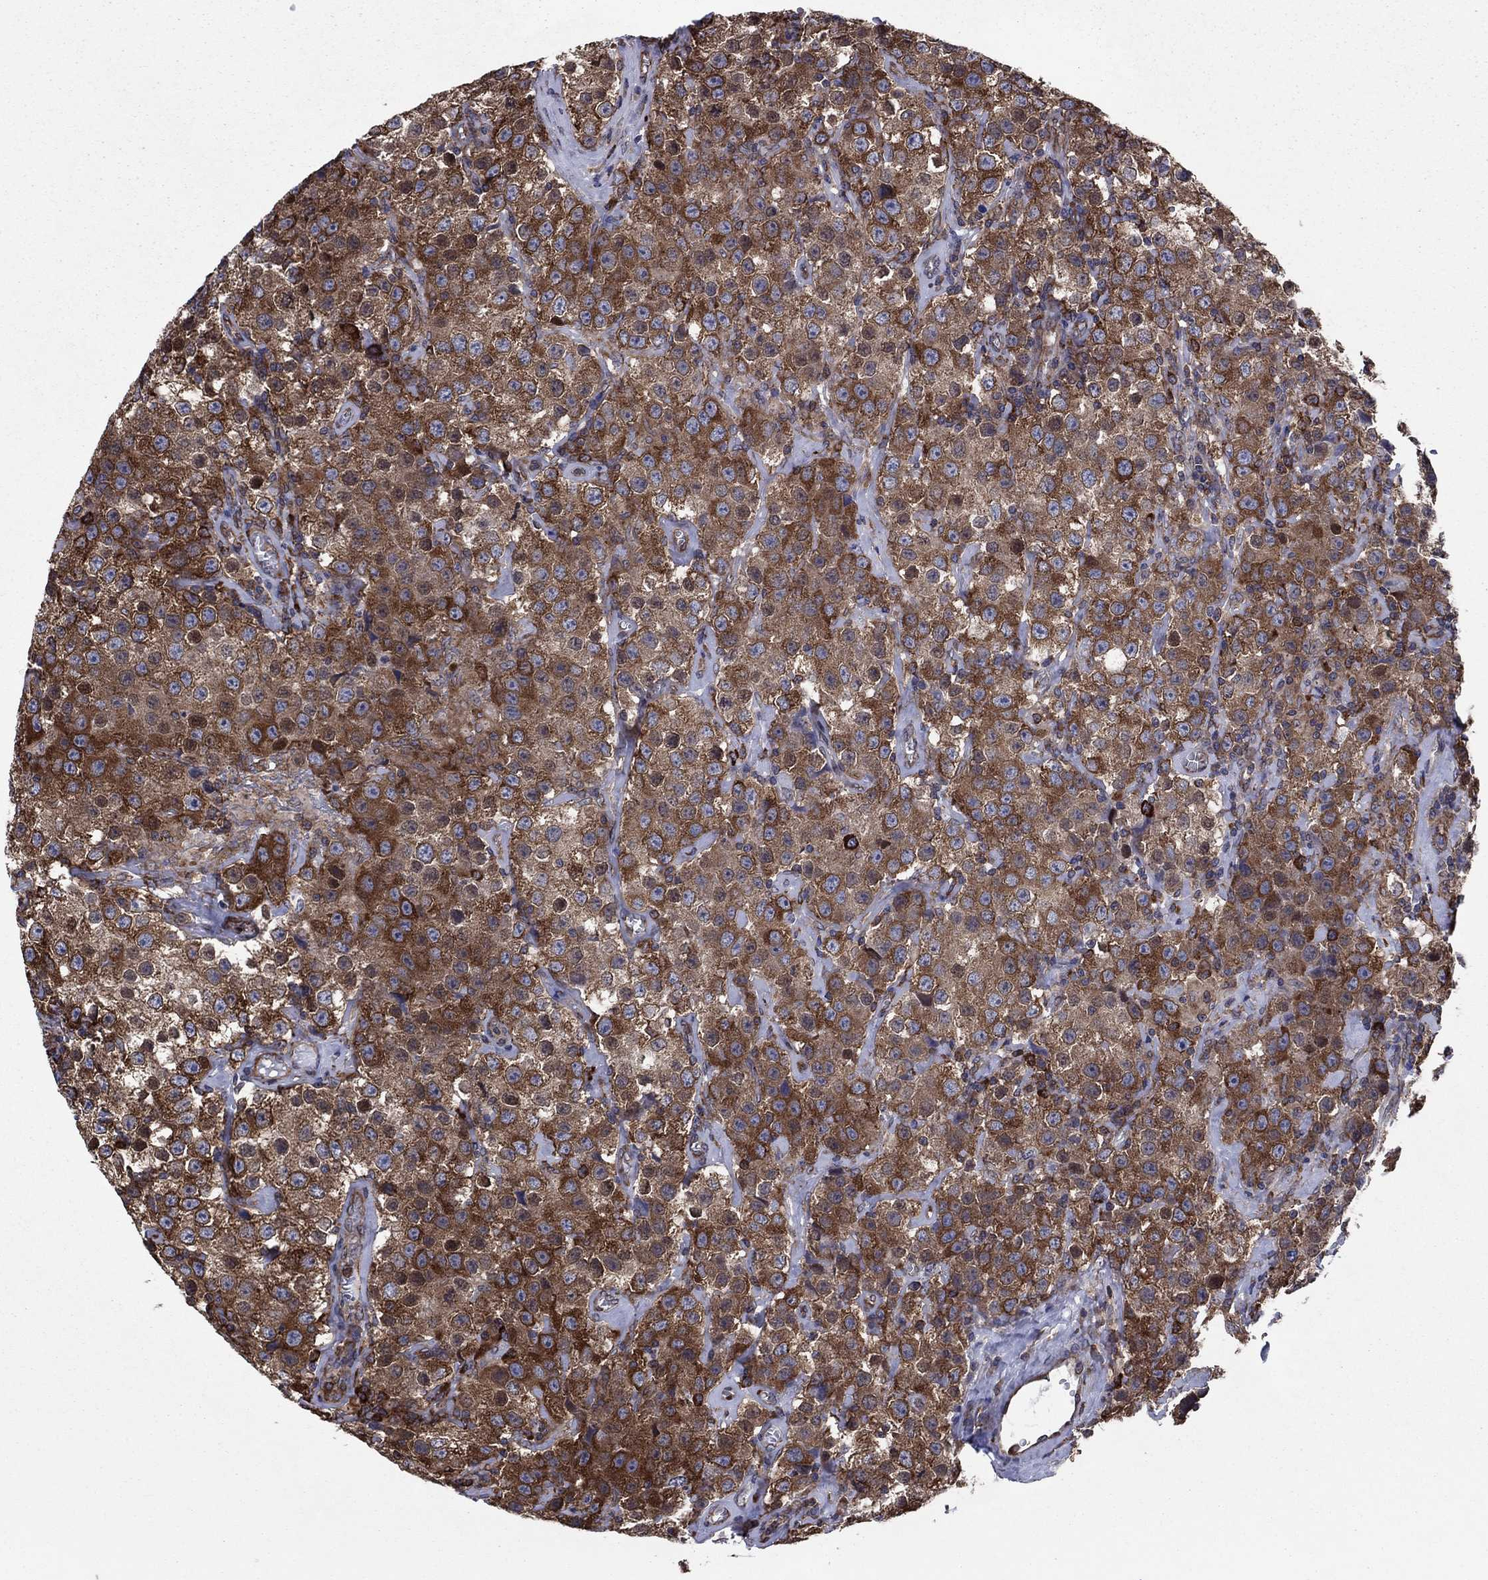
{"staining": {"intensity": "strong", "quantity": ">75%", "location": "cytoplasmic/membranous"}, "tissue": "testis cancer", "cell_type": "Tumor cells", "image_type": "cancer", "snomed": [{"axis": "morphology", "description": "Seminoma, NOS"}, {"axis": "topography", "description": "Testis"}], "caption": "Protein expression analysis of human testis seminoma reveals strong cytoplasmic/membranous positivity in approximately >75% of tumor cells. (DAB IHC, brown staining for protein, blue staining for nuclei).", "gene": "YBX1", "patient": {"sex": "male", "age": 52}}